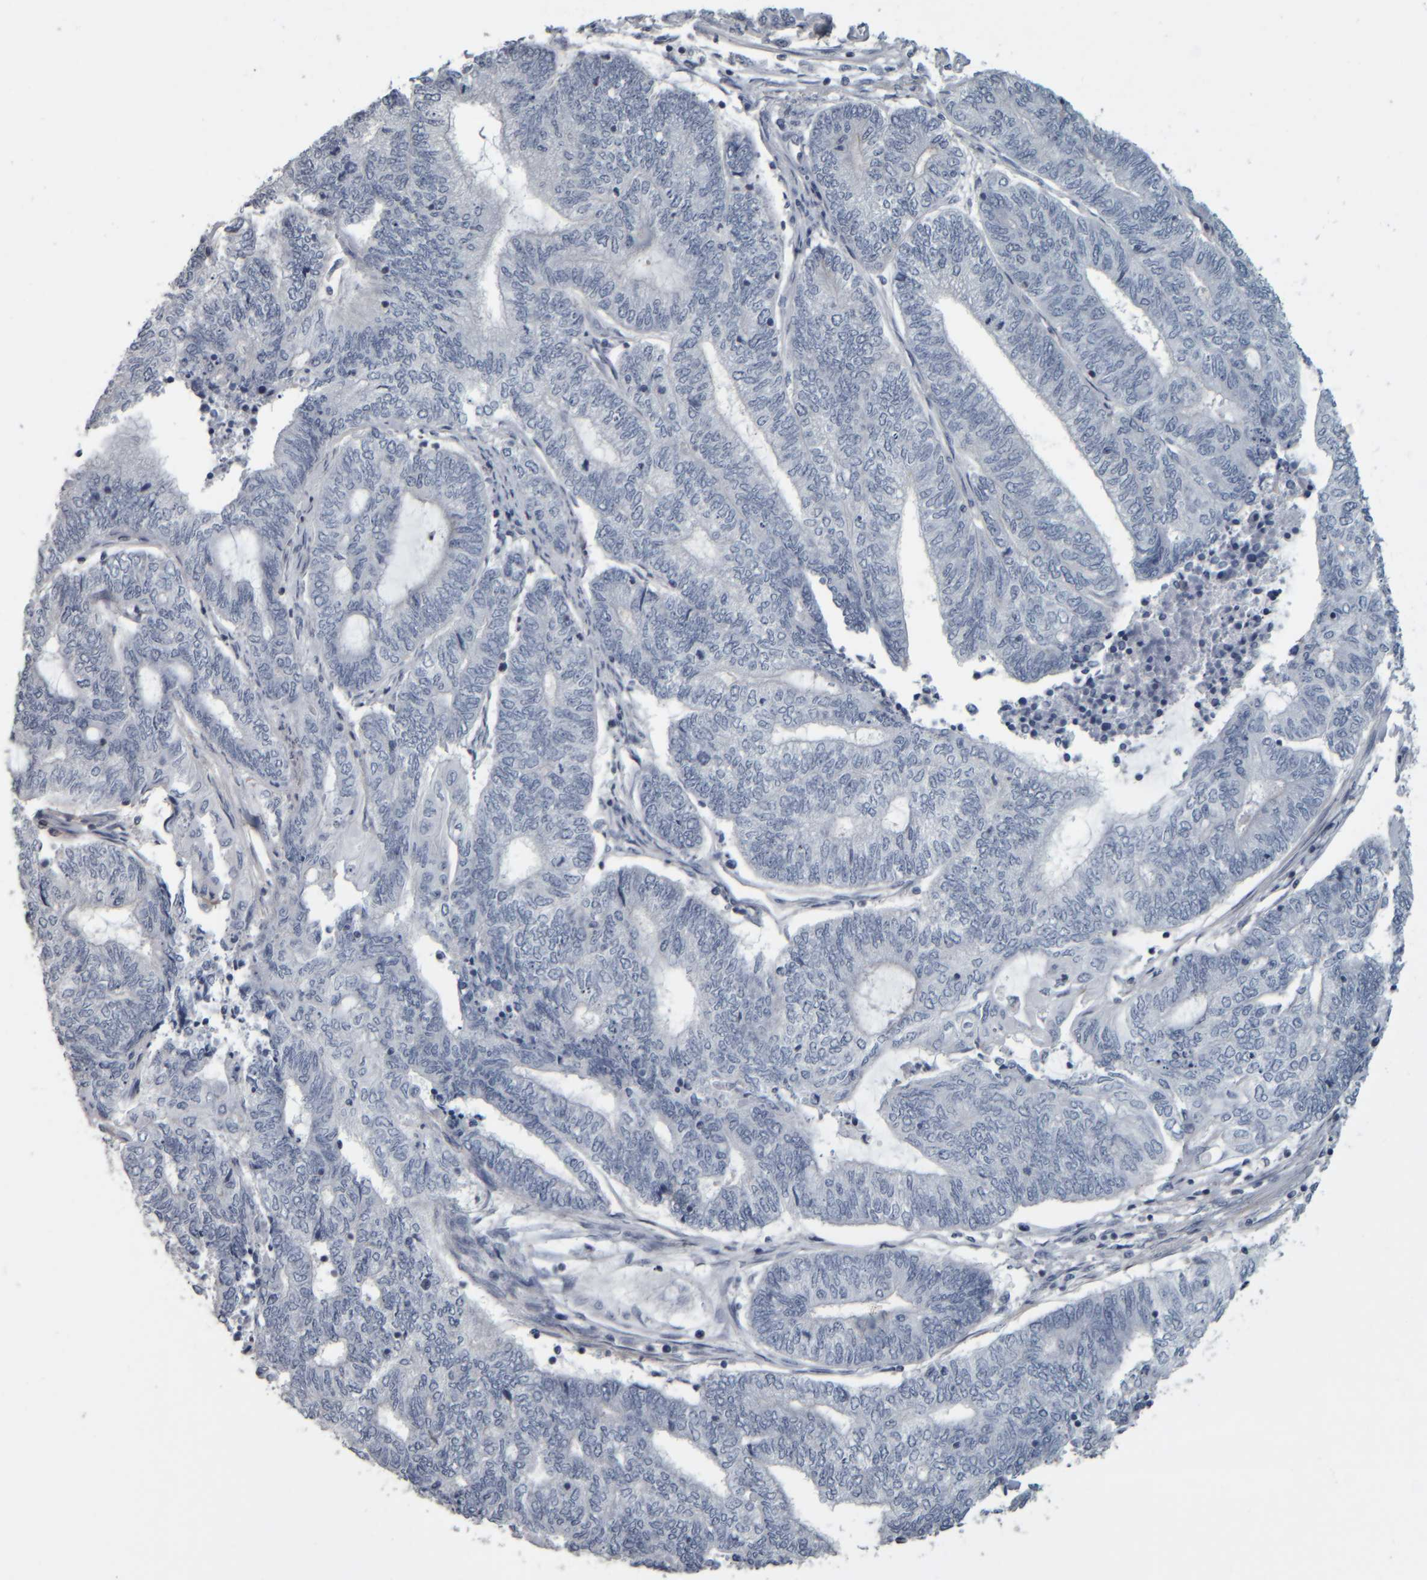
{"staining": {"intensity": "negative", "quantity": "none", "location": "none"}, "tissue": "endometrial cancer", "cell_type": "Tumor cells", "image_type": "cancer", "snomed": [{"axis": "morphology", "description": "Adenocarcinoma, NOS"}, {"axis": "topography", "description": "Uterus"}, {"axis": "topography", "description": "Endometrium"}], "caption": "Tumor cells show no significant protein staining in endometrial adenocarcinoma. Brightfield microscopy of IHC stained with DAB (3,3'-diaminobenzidine) (brown) and hematoxylin (blue), captured at high magnification.", "gene": "CAVIN4", "patient": {"sex": "female", "age": 70}}